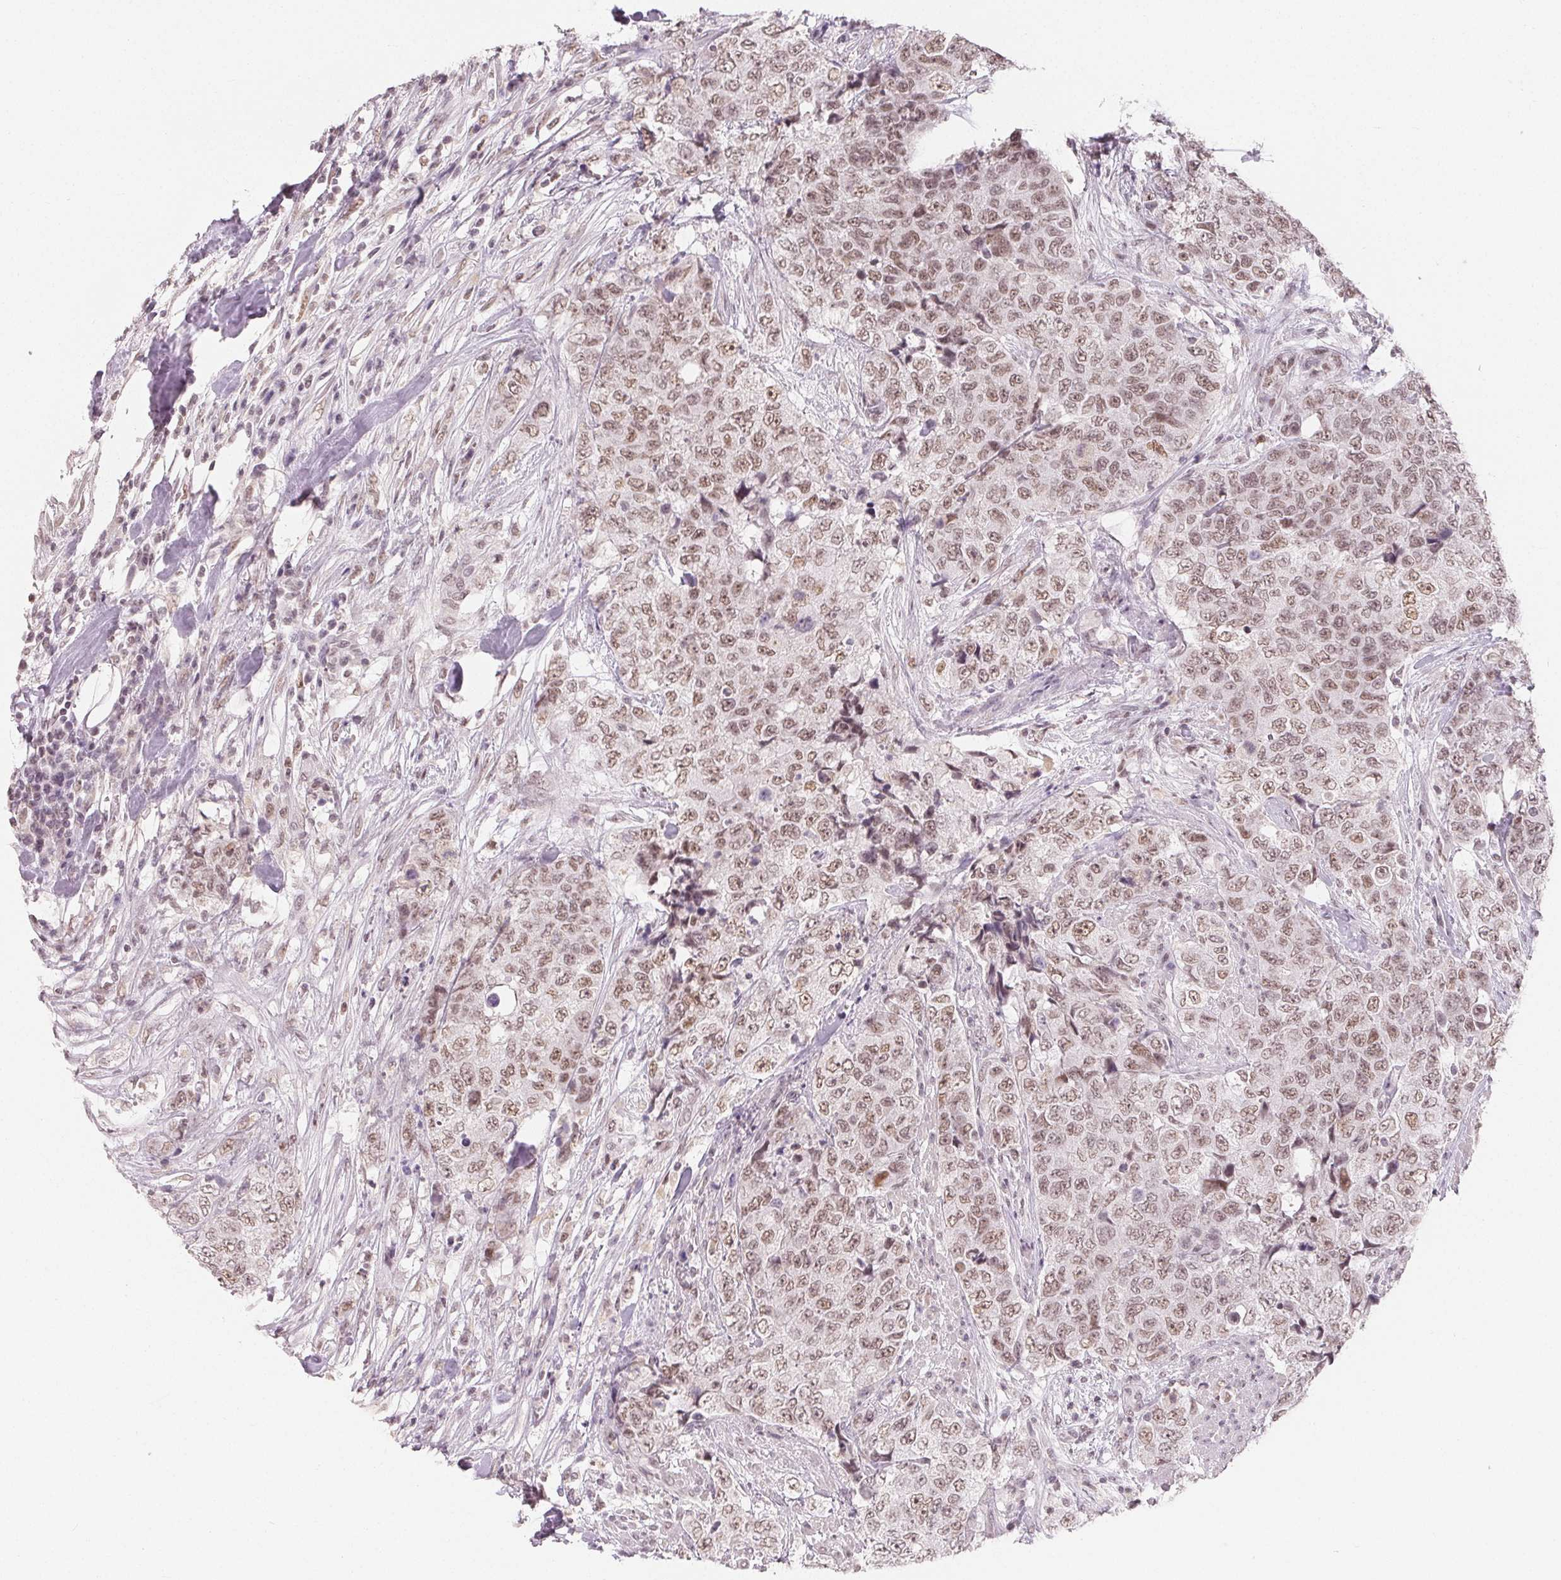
{"staining": {"intensity": "moderate", "quantity": ">75%", "location": "nuclear"}, "tissue": "urothelial cancer", "cell_type": "Tumor cells", "image_type": "cancer", "snomed": [{"axis": "morphology", "description": "Urothelial carcinoma, High grade"}, {"axis": "topography", "description": "Urinary bladder"}], "caption": "Immunohistochemical staining of human urothelial cancer demonstrates medium levels of moderate nuclear expression in about >75% of tumor cells.", "gene": "NXF3", "patient": {"sex": "female", "age": 78}}